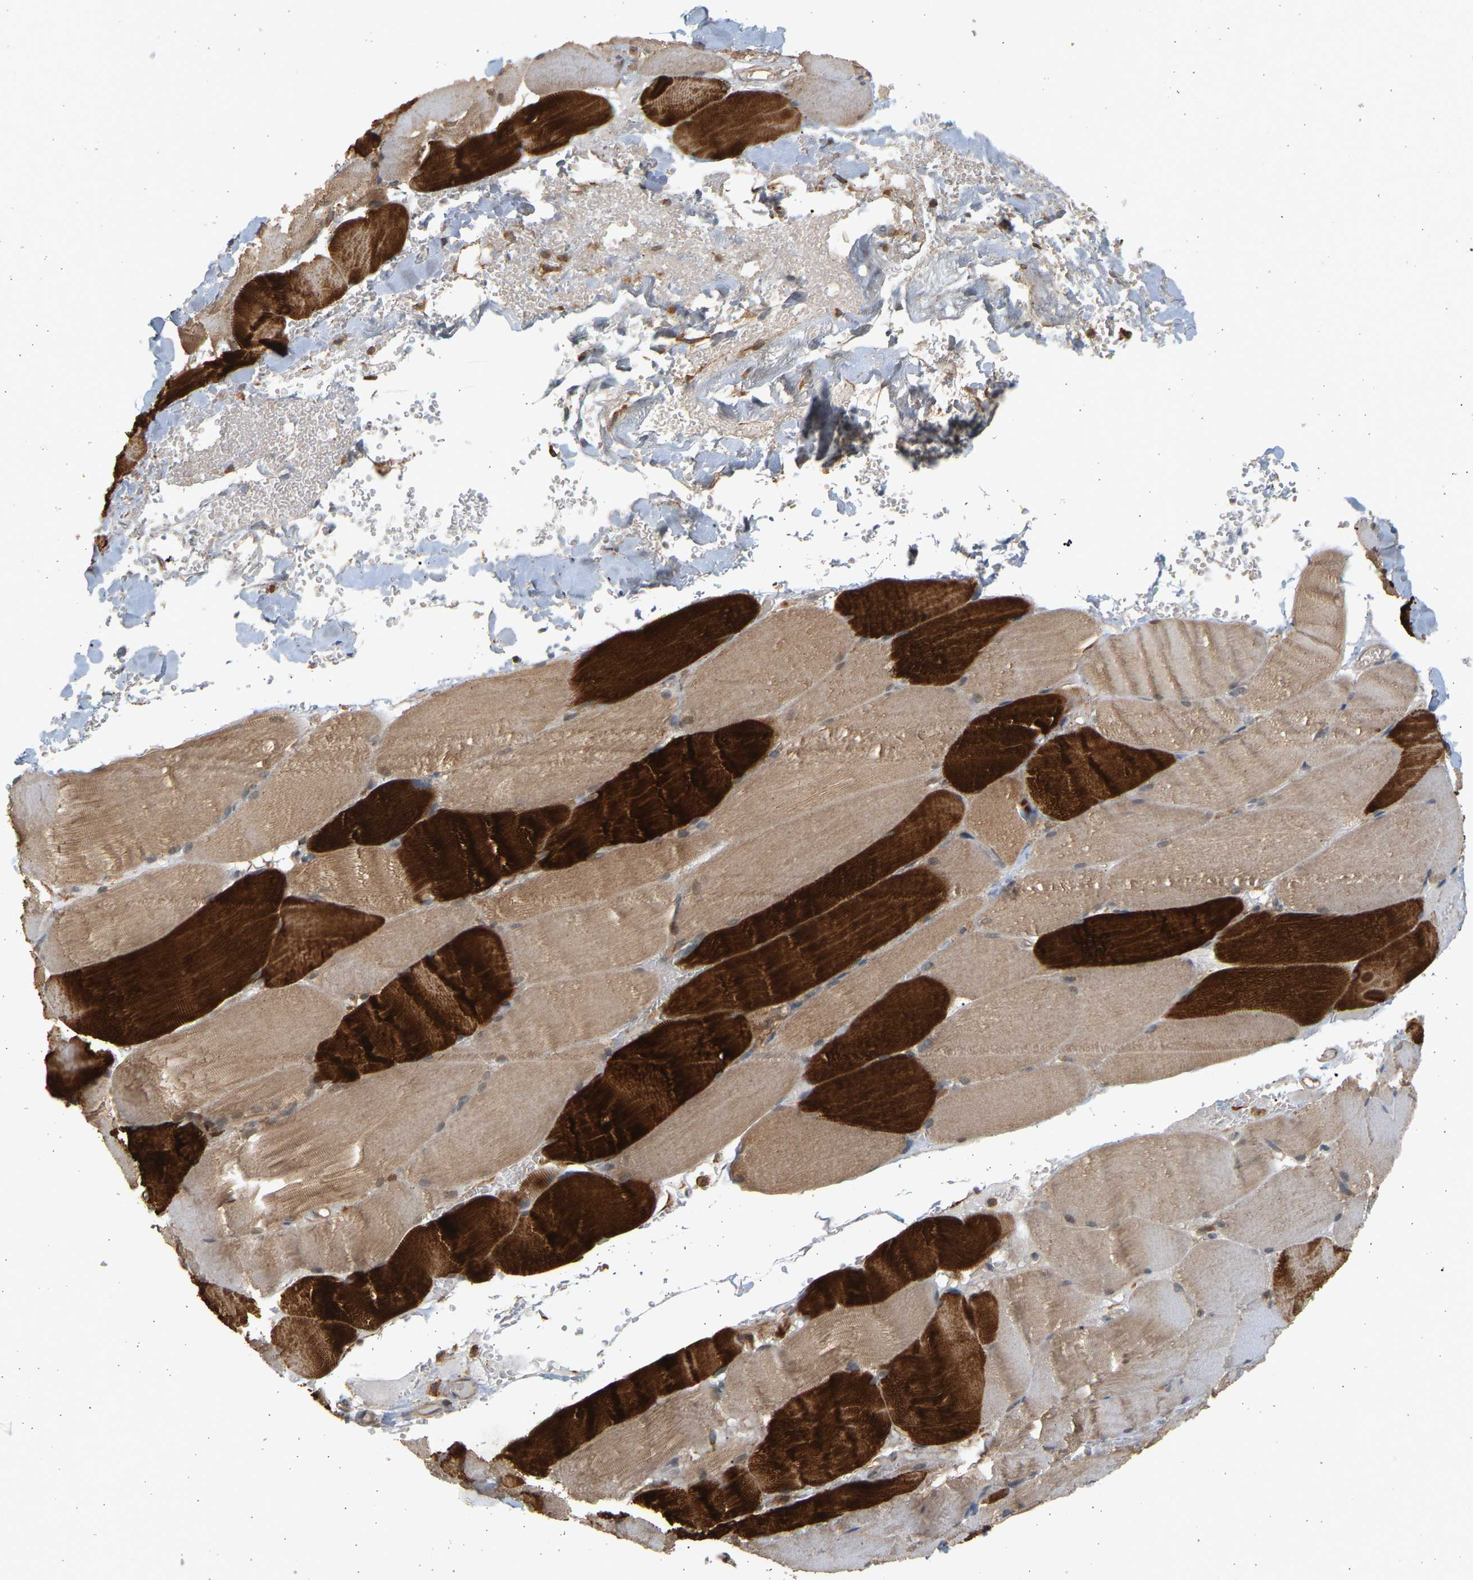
{"staining": {"intensity": "strong", "quantity": ">75%", "location": "cytoplasmic/membranous"}, "tissue": "skeletal muscle", "cell_type": "Myocytes", "image_type": "normal", "snomed": [{"axis": "morphology", "description": "Normal tissue, NOS"}, {"axis": "topography", "description": "Skin"}, {"axis": "topography", "description": "Skeletal muscle"}], "caption": "A high amount of strong cytoplasmic/membranous positivity is seen in about >75% of myocytes in normal skeletal muscle.", "gene": "B4GALT6", "patient": {"sex": "male", "age": 83}}